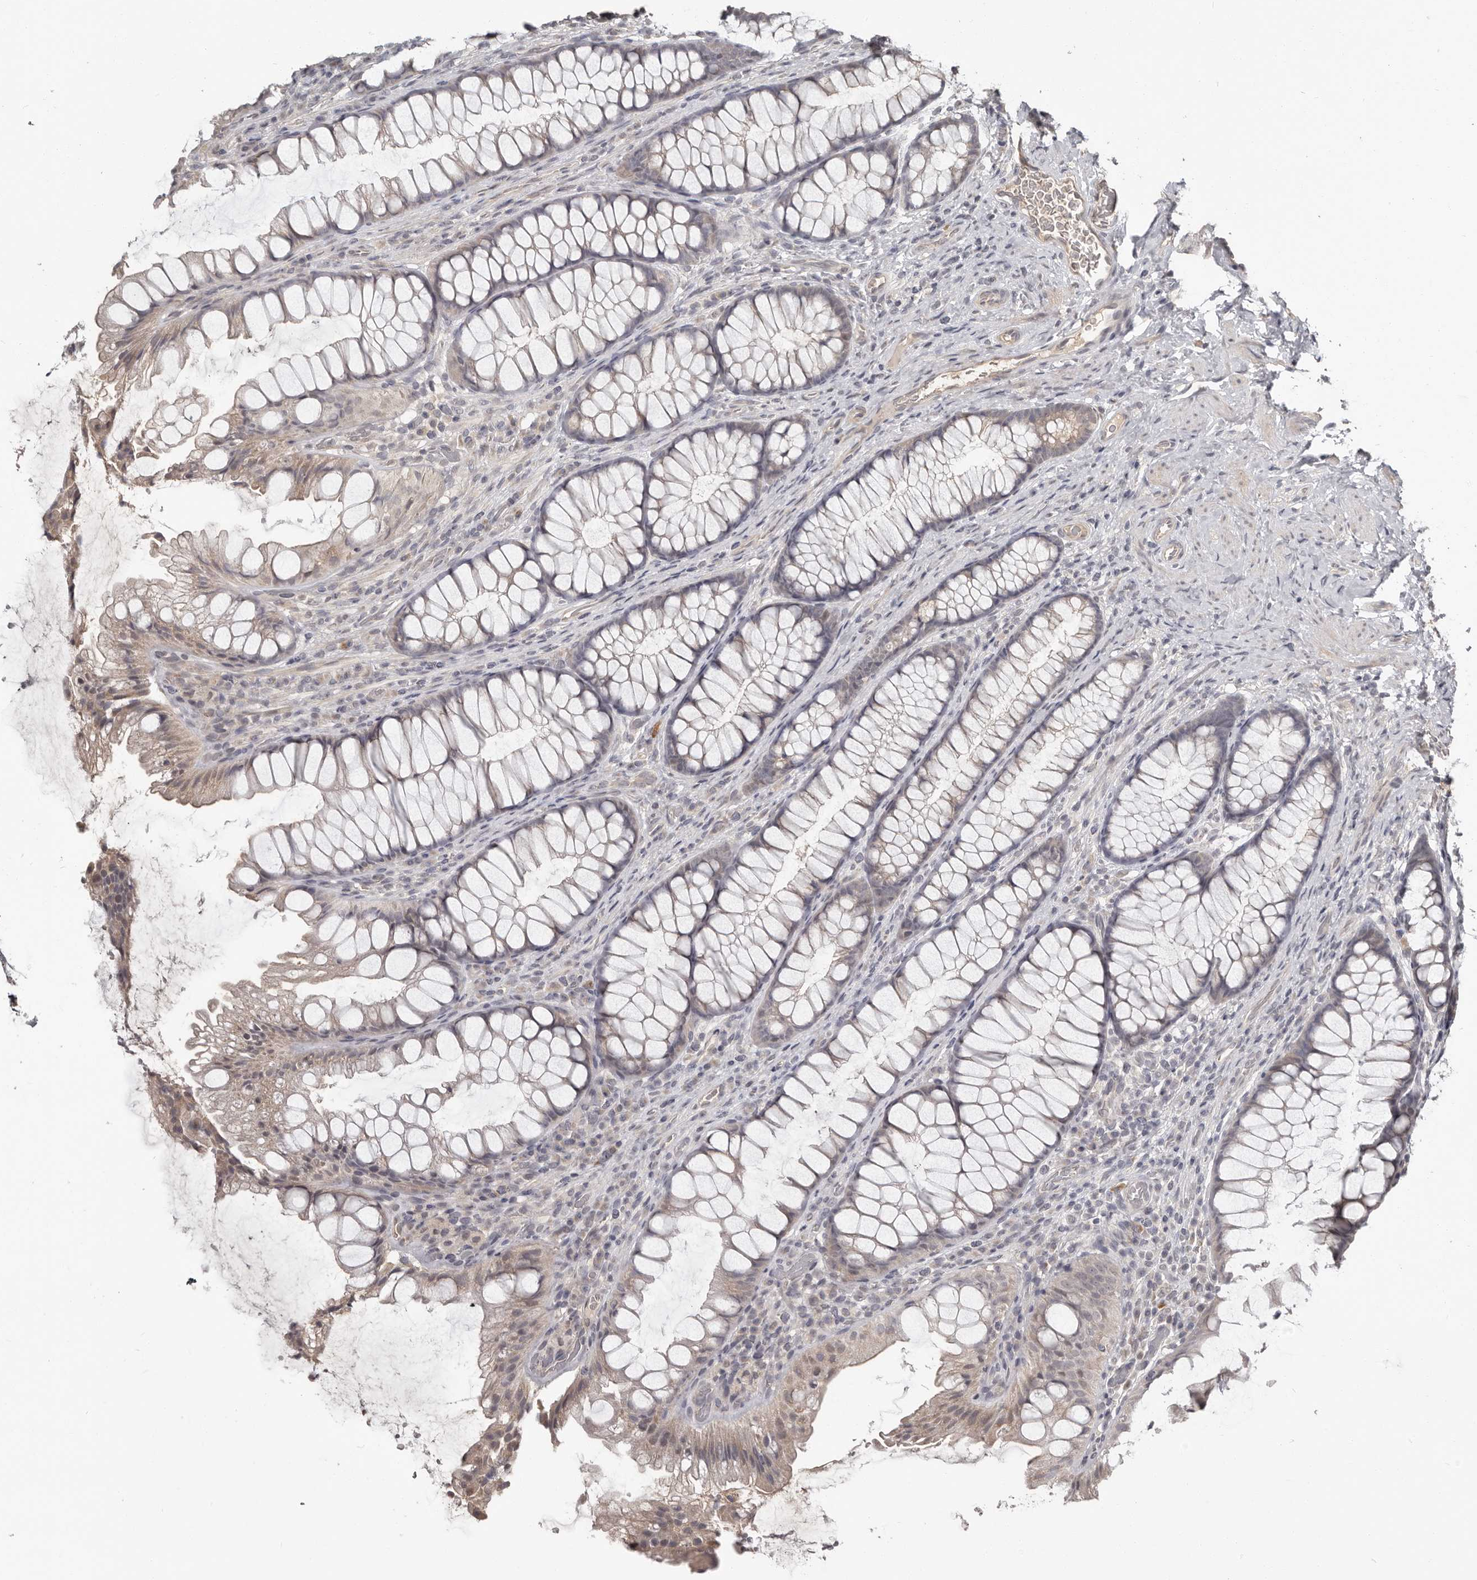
{"staining": {"intensity": "negative", "quantity": "none", "location": "none"}, "tissue": "colon", "cell_type": "Endothelial cells", "image_type": "normal", "snomed": [{"axis": "morphology", "description": "Normal tissue, NOS"}, {"axis": "topography", "description": "Colon"}], "caption": "Immunohistochemistry (IHC) photomicrograph of normal colon stained for a protein (brown), which shows no staining in endothelial cells. (Stains: DAB (3,3'-diaminobenzidine) immunohistochemistry with hematoxylin counter stain, Microscopy: brightfield microscopy at high magnification).", "gene": "ZFP14", "patient": {"sex": "female", "age": 62}}